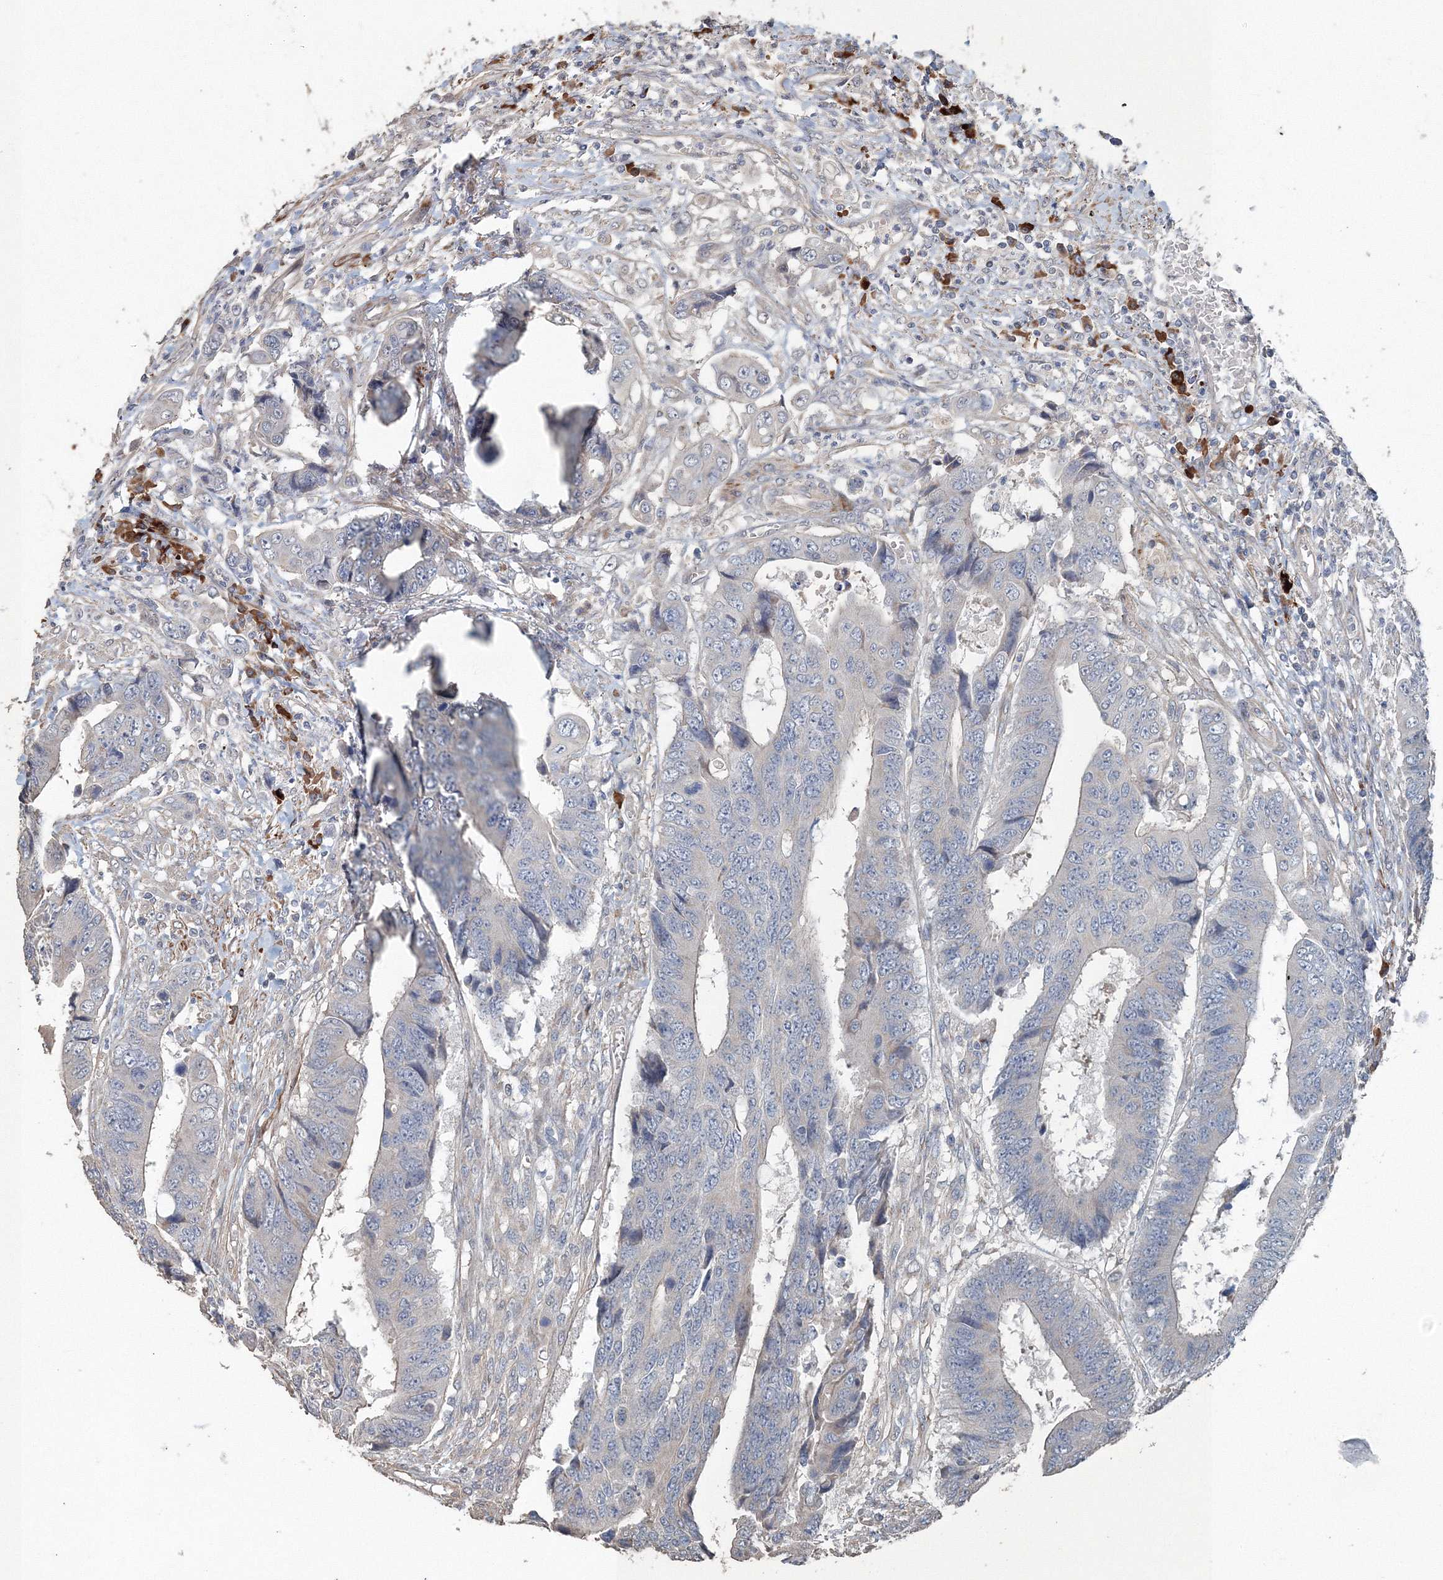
{"staining": {"intensity": "negative", "quantity": "none", "location": "none"}, "tissue": "colorectal cancer", "cell_type": "Tumor cells", "image_type": "cancer", "snomed": [{"axis": "morphology", "description": "Adenocarcinoma, NOS"}, {"axis": "topography", "description": "Rectum"}], "caption": "Immunohistochemistry (IHC) of human colorectal adenocarcinoma reveals no staining in tumor cells.", "gene": "NALF2", "patient": {"sex": "male", "age": 84}}